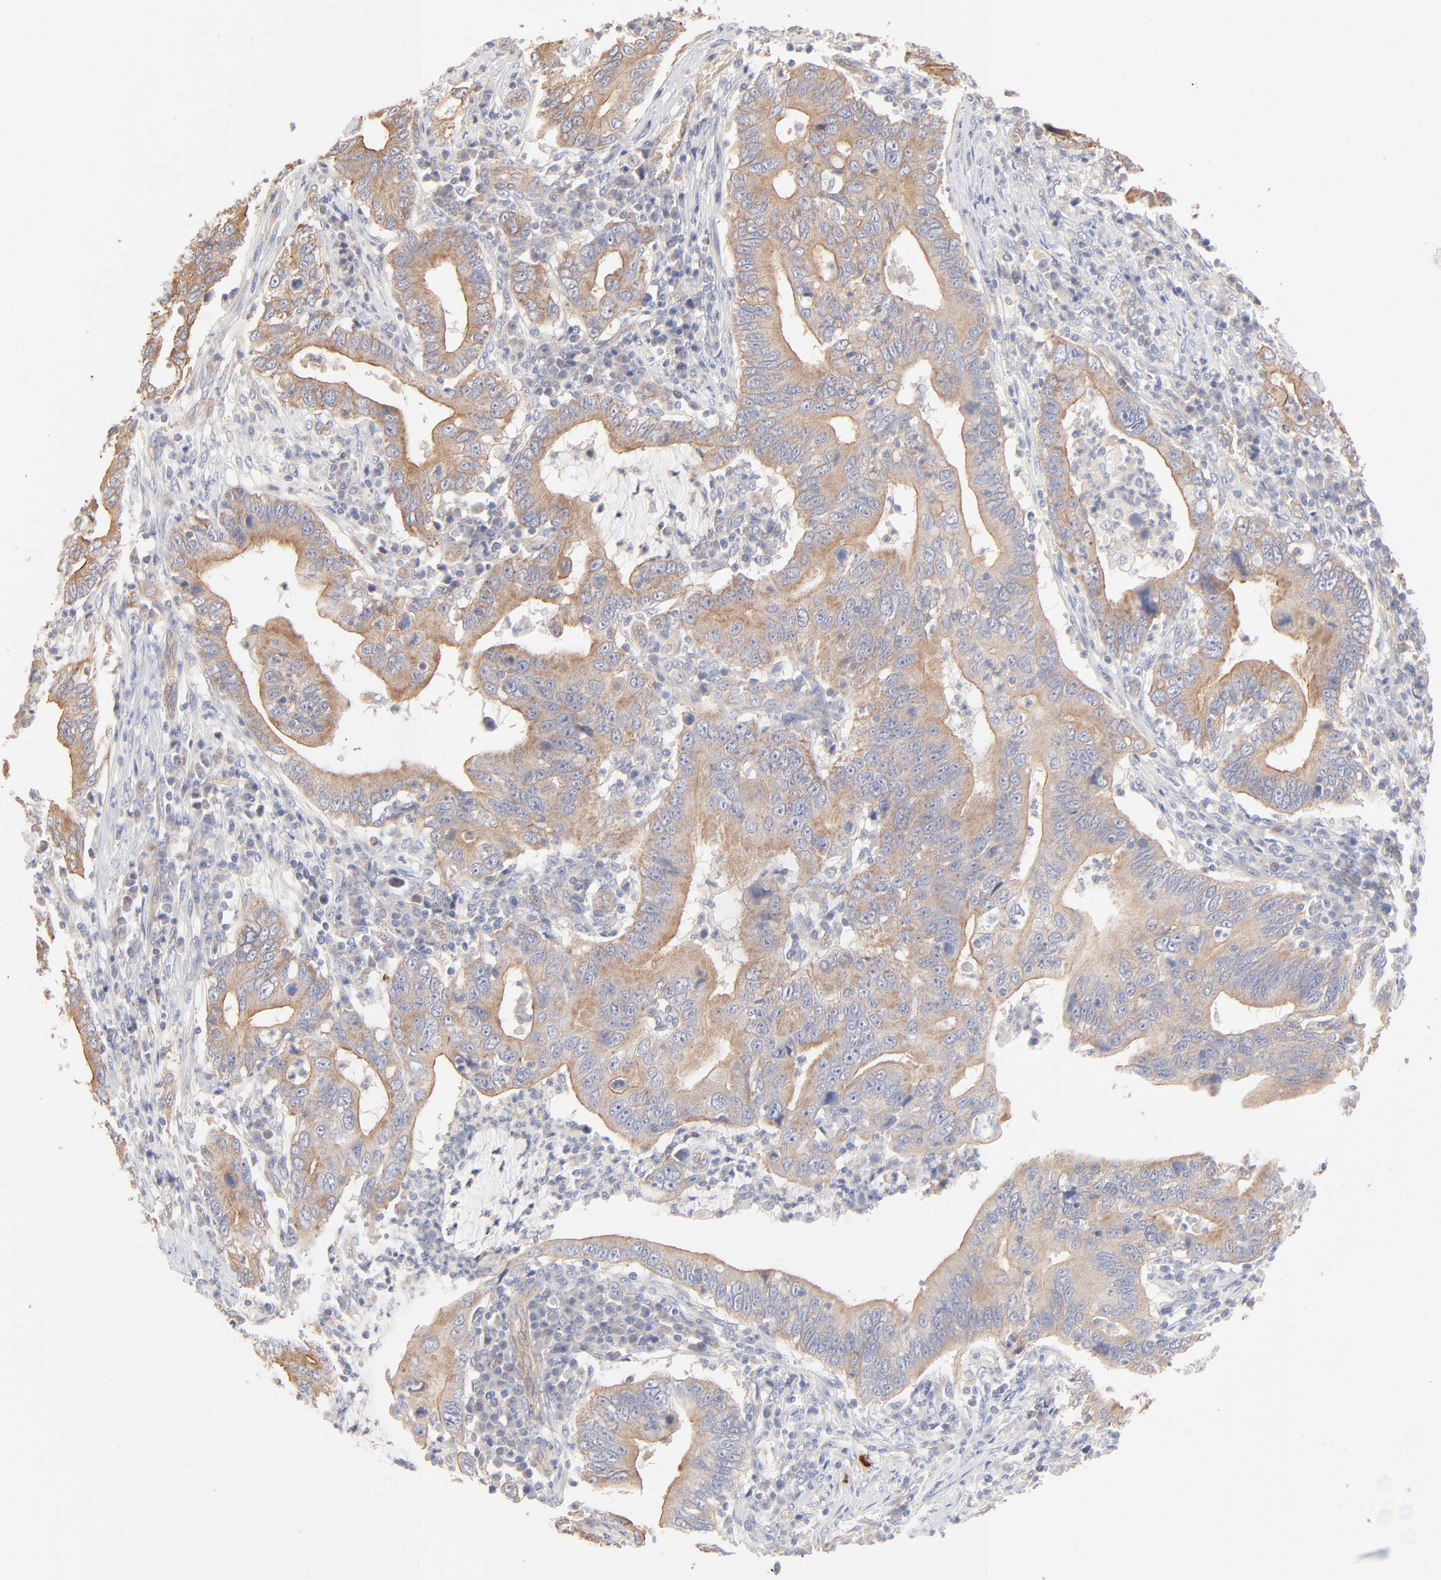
{"staining": {"intensity": "moderate", "quantity": ">75%", "location": "cytoplasmic/membranous"}, "tissue": "stomach cancer", "cell_type": "Tumor cells", "image_type": "cancer", "snomed": [{"axis": "morphology", "description": "Adenocarcinoma, NOS"}, {"axis": "topography", "description": "Stomach, upper"}], "caption": "Protein expression analysis of human stomach adenocarcinoma reveals moderate cytoplasmic/membranous expression in about >75% of tumor cells.", "gene": "SPTB", "patient": {"sex": "male", "age": 63}}